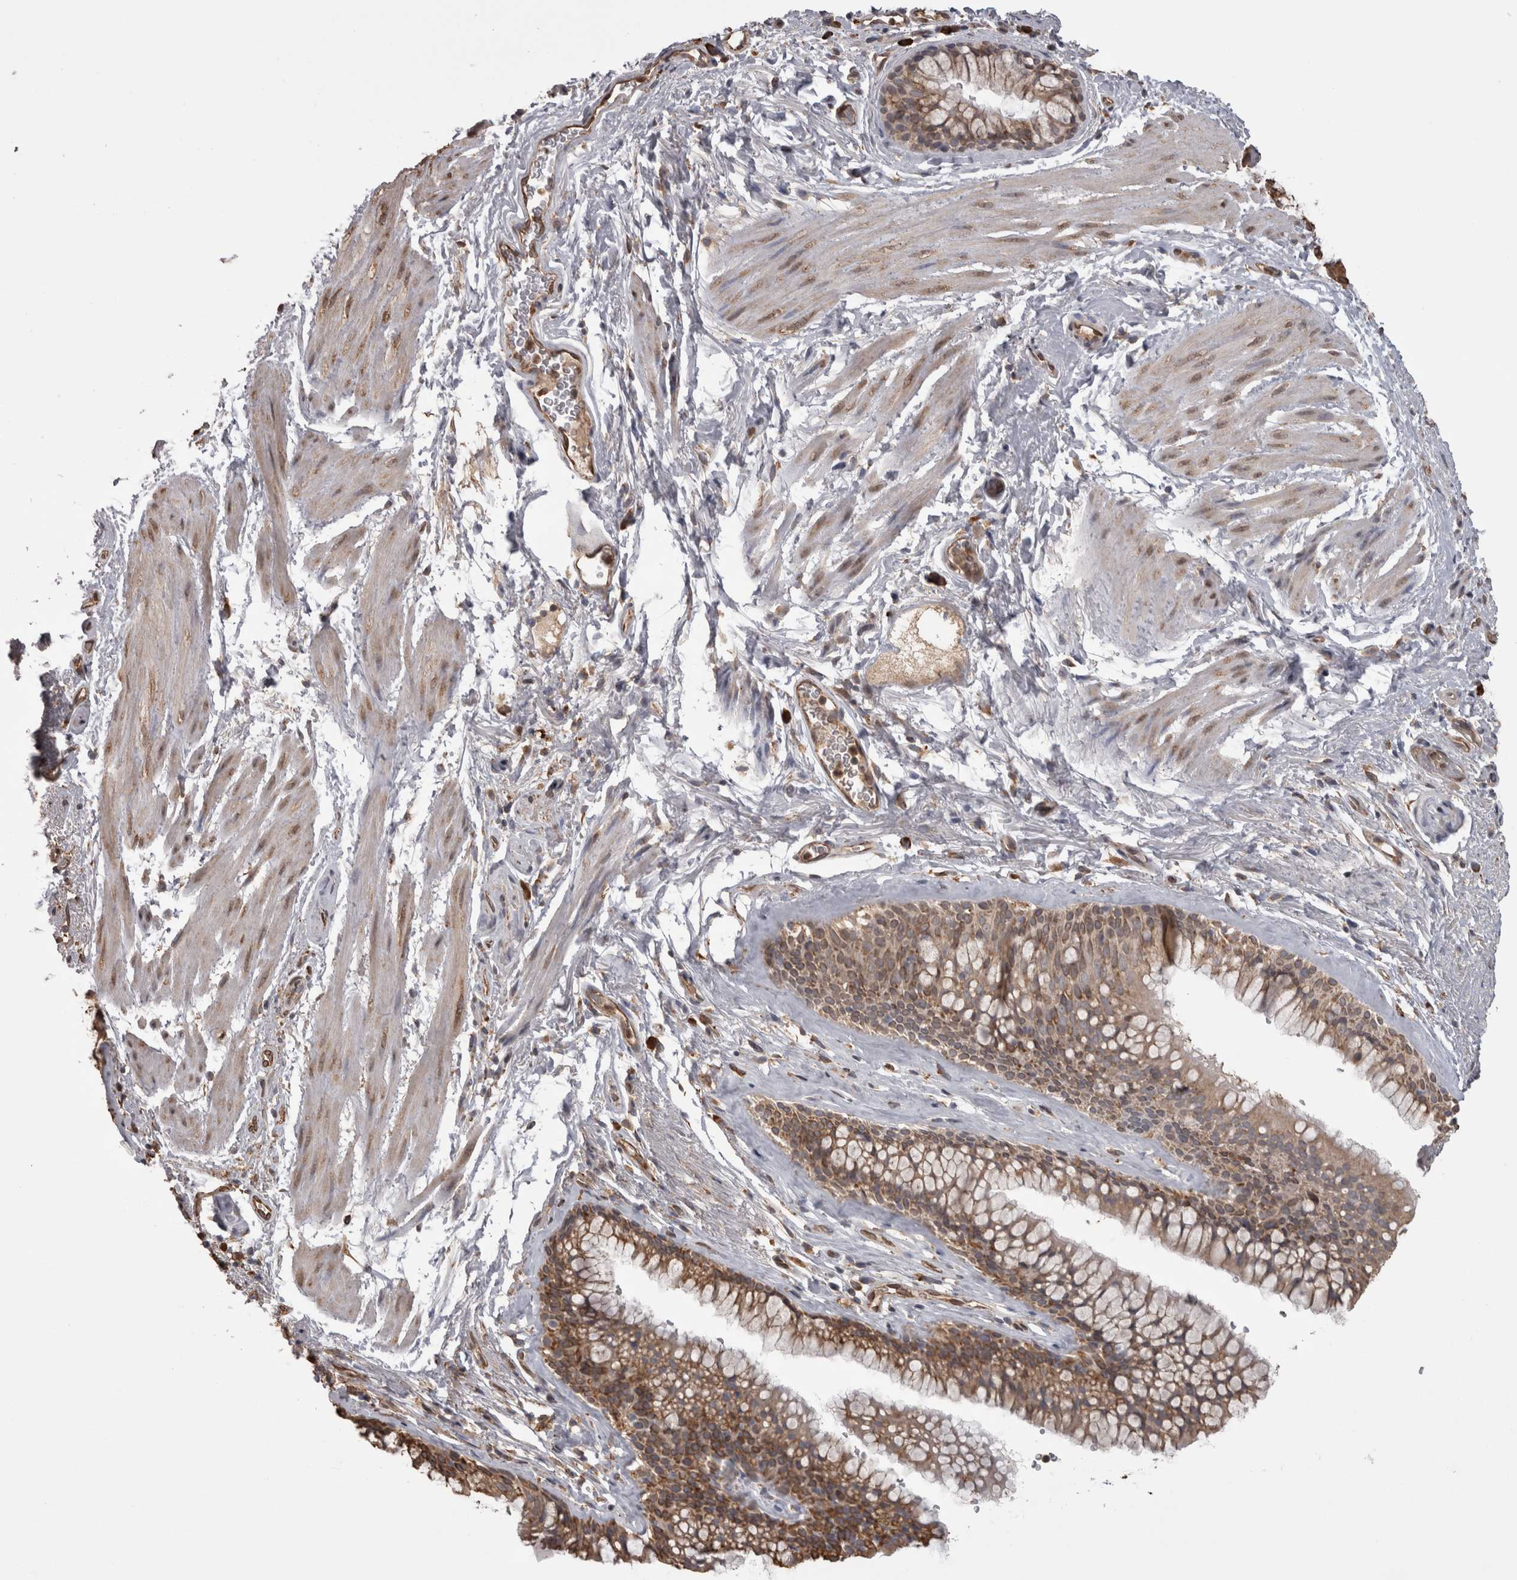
{"staining": {"intensity": "moderate", "quantity": ">75%", "location": "cytoplasmic/membranous"}, "tissue": "bronchus", "cell_type": "Respiratory epithelial cells", "image_type": "normal", "snomed": [{"axis": "morphology", "description": "Normal tissue, NOS"}, {"axis": "topography", "description": "Cartilage tissue"}, {"axis": "topography", "description": "Bronchus"}], "caption": "IHC image of unremarkable human bronchus stained for a protein (brown), which displays medium levels of moderate cytoplasmic/membranous expression in about >75% of respiratory epithelial cells.", "gene": "PON2", "patient": {"sex": "female", "age": 53}}